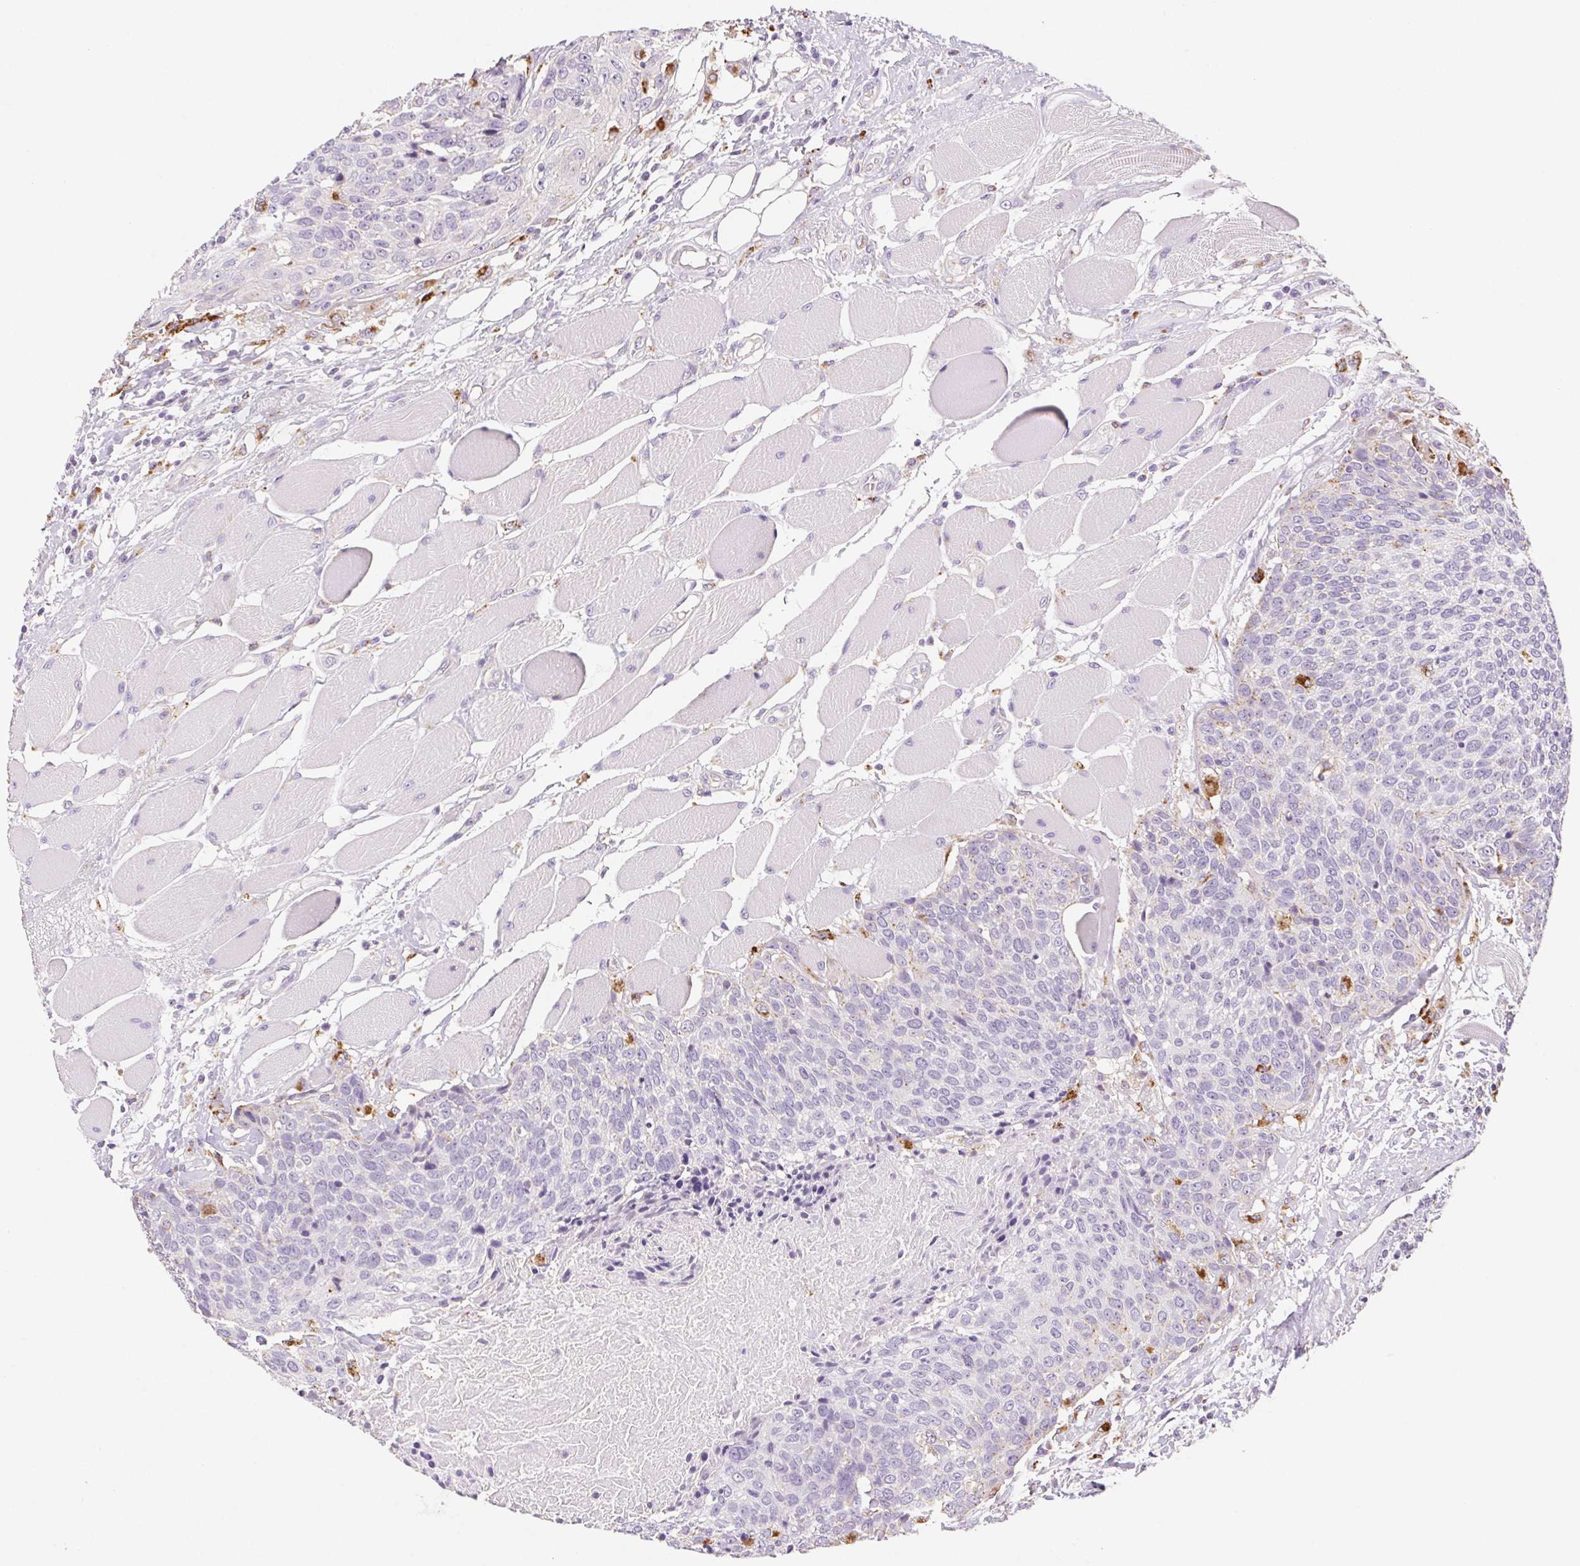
{"staining": {"intensity": "negative", "quantity": "none", "location": "none"}, "tissue": "head and neck cancer", "cell_type": "Tumor cells", "image_type": "cancer", "snomed": [{"axis": "morphology", "description": "Squamous cell carcinoma, NOS"}, {"axis": "topography", "description": "Oral tissue"}, {"axis": "topography", "description": "Head-Neck"}], "caption": "This is a histopathology image of IHC staining of squamous cell carcinoma (head and neck), which shows no positivity in tumor cells. The staining is performed using DAB brown chromogen with nuclei counter-stained in using hematoxylin.", "gene": "LIPA", "patient": {"sex": "male", "age": 64}}